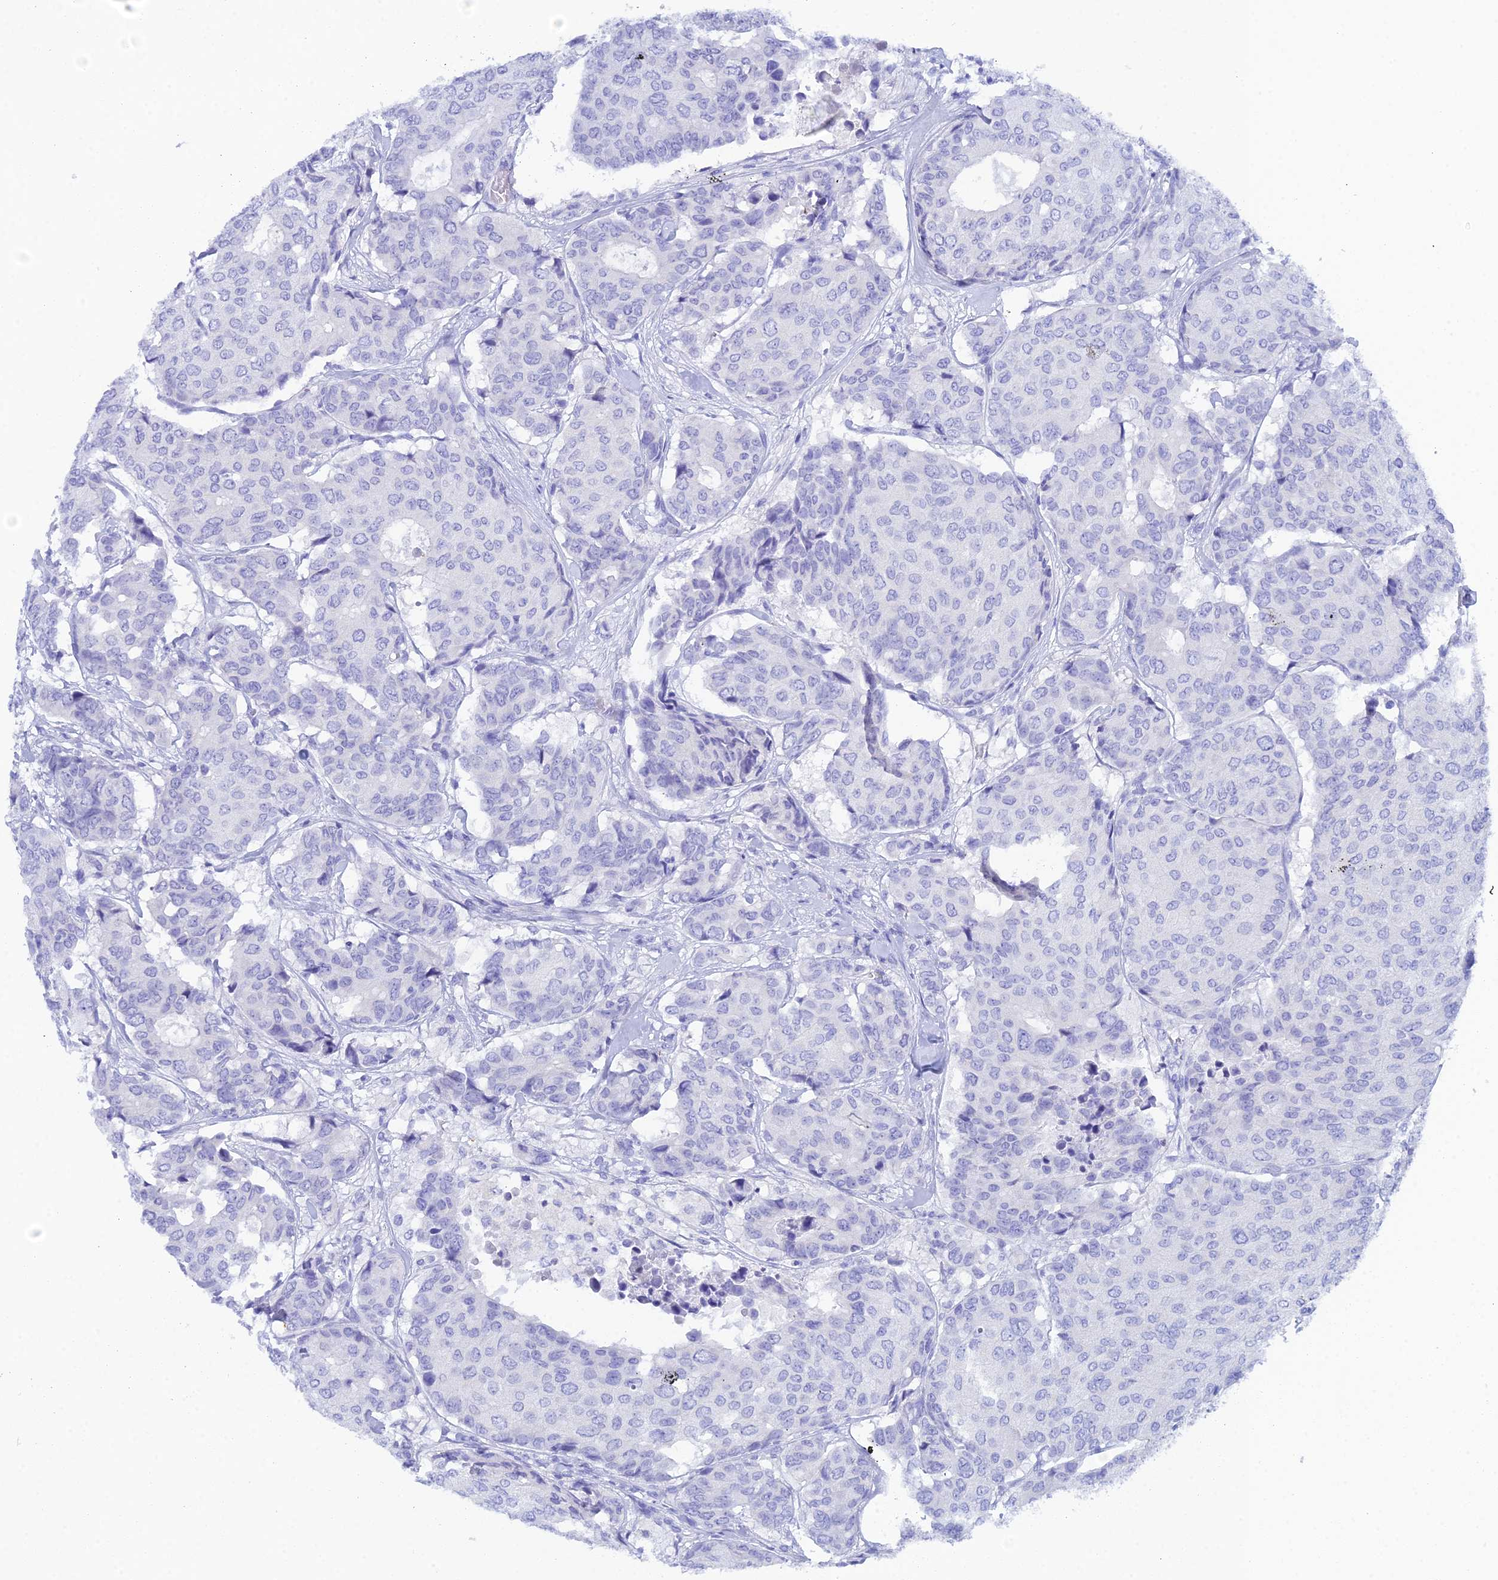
{"staining": {"intensity": "negative", "quantity": "none", "location": "none"}, "tissue": "breast cancer", "cell_type": "Tumor cells", "image_type": "cancer", "snomed": [{"axis": "morphology", "description": "Duct carcinoma"}, {"axis": "topography", "description": "Breast"}], "caption": "The micrograph exhibits no significant expression in tumor cells of intraductal carcinoma (breast).", "gene": "REG1A", "patient": {"sex": "female", "age": 75}}